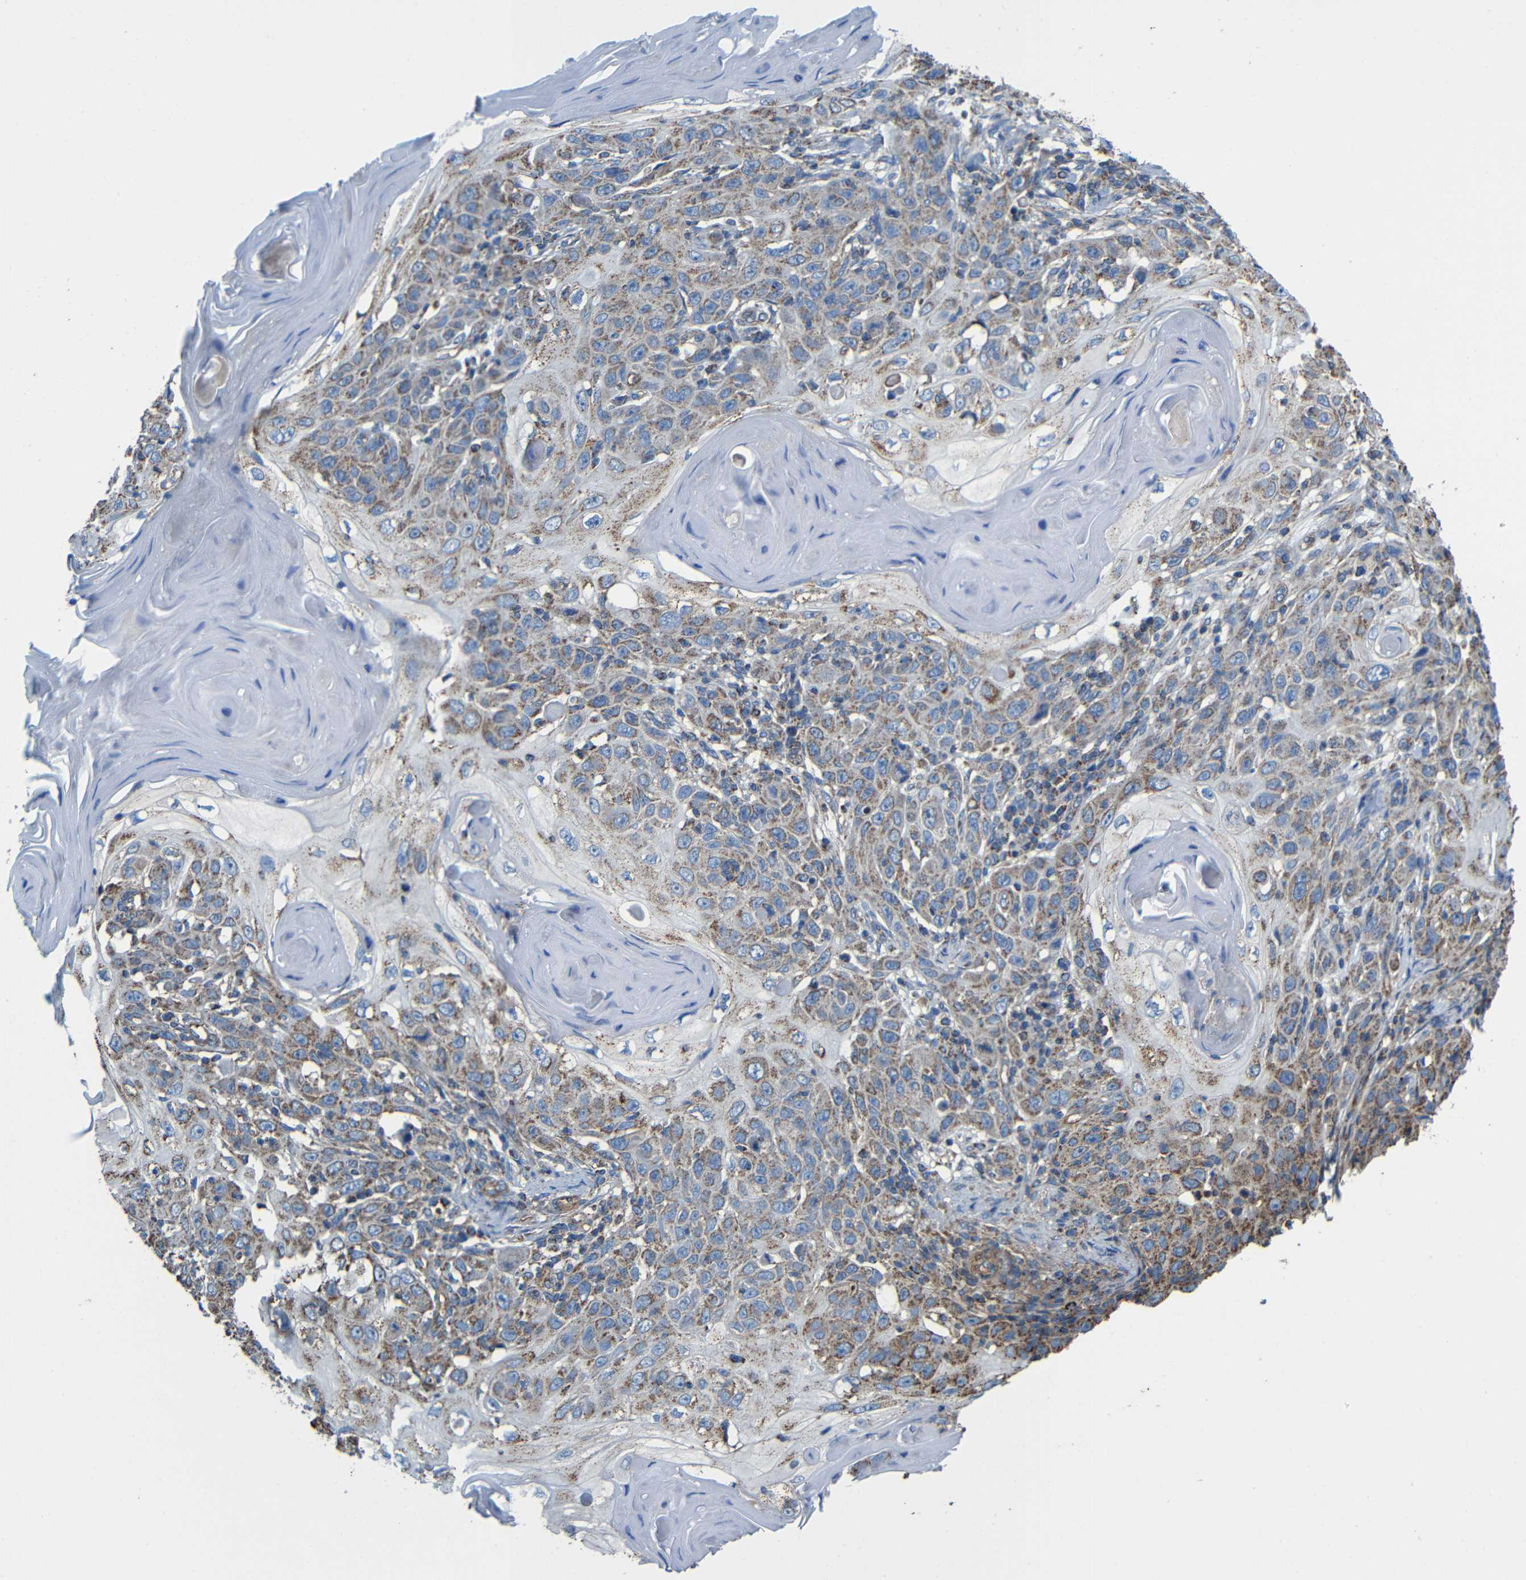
{"staining": {"intensity": "moderate", "quantity": "25%-75%", "location": "cytoplasmic/membranous"}, "tissue": "skin cancer", "cell_type": "Tumor cells", "image_type": "cancer", "snomed": [{"axis": "morphology", "description": "Squamous cell carcinoma, NOS"}, {"axis": "topography", "description": "Skin"}], "caption": "About 25%-75% of tumor cells in human skin cancer display moderate cytoplasmic/membranous protein positivity as visualized by brown immunohistochemical staining.", "gene": "INTS6L", "patient": {"sex": "female", "age": 88}}